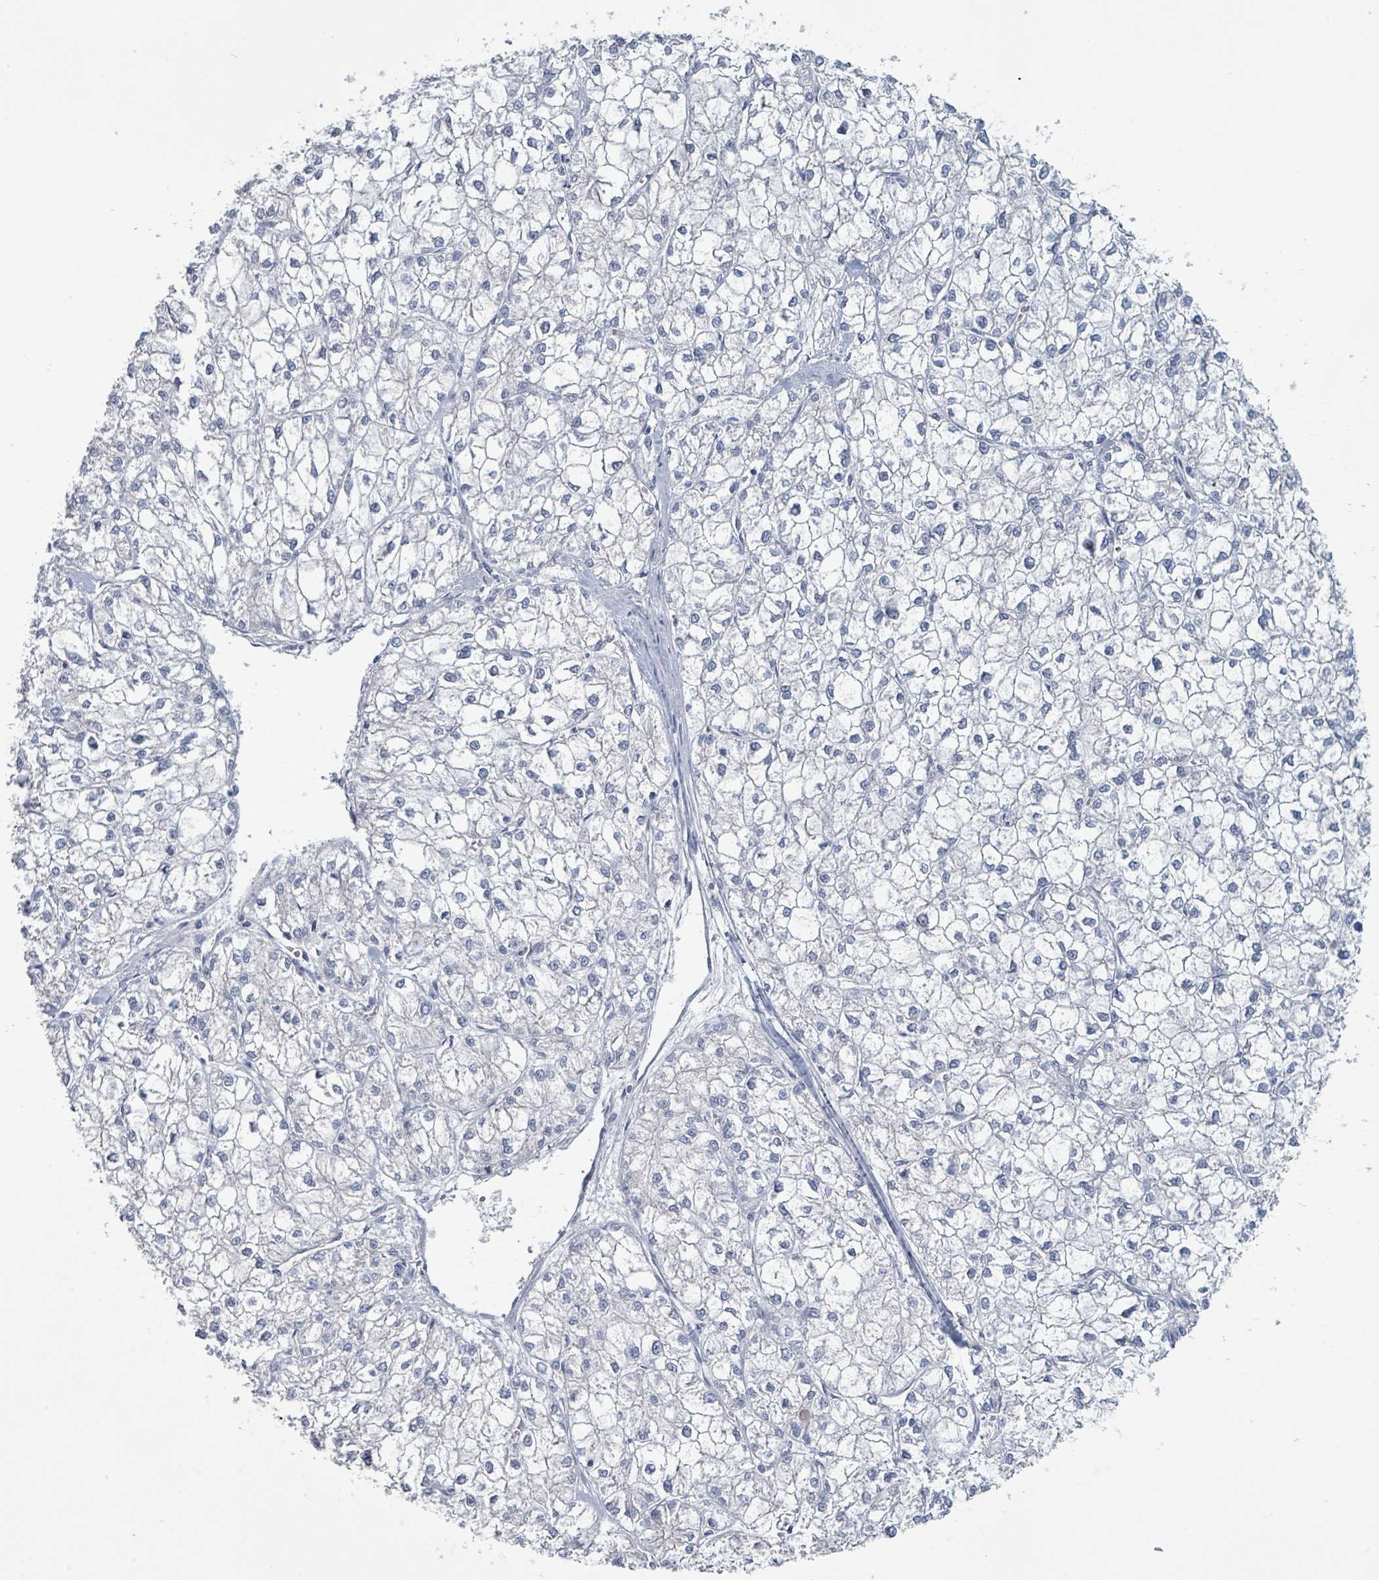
{"staining": {"intensity": "negative", "quantity": "none", "location": "none"}, "tissue": "liver cancer", "cell_type": "Tumor cells", "image_type": "cancer", "snomed": [{"axis": "morphology", "description": "Carcinoma, Hepatocellular, NOS"}, {"axis": "topography", "description": "Liver"}], "caption": "This image is of liver hepatocellular carcinoma stained with immunohistochemistry to label a protein in brown with the nuclei are counter-stained blue. There is no staining in tumor cells.", "gene": "PGA3", "patient": {"sex": "female", "age": 43}}